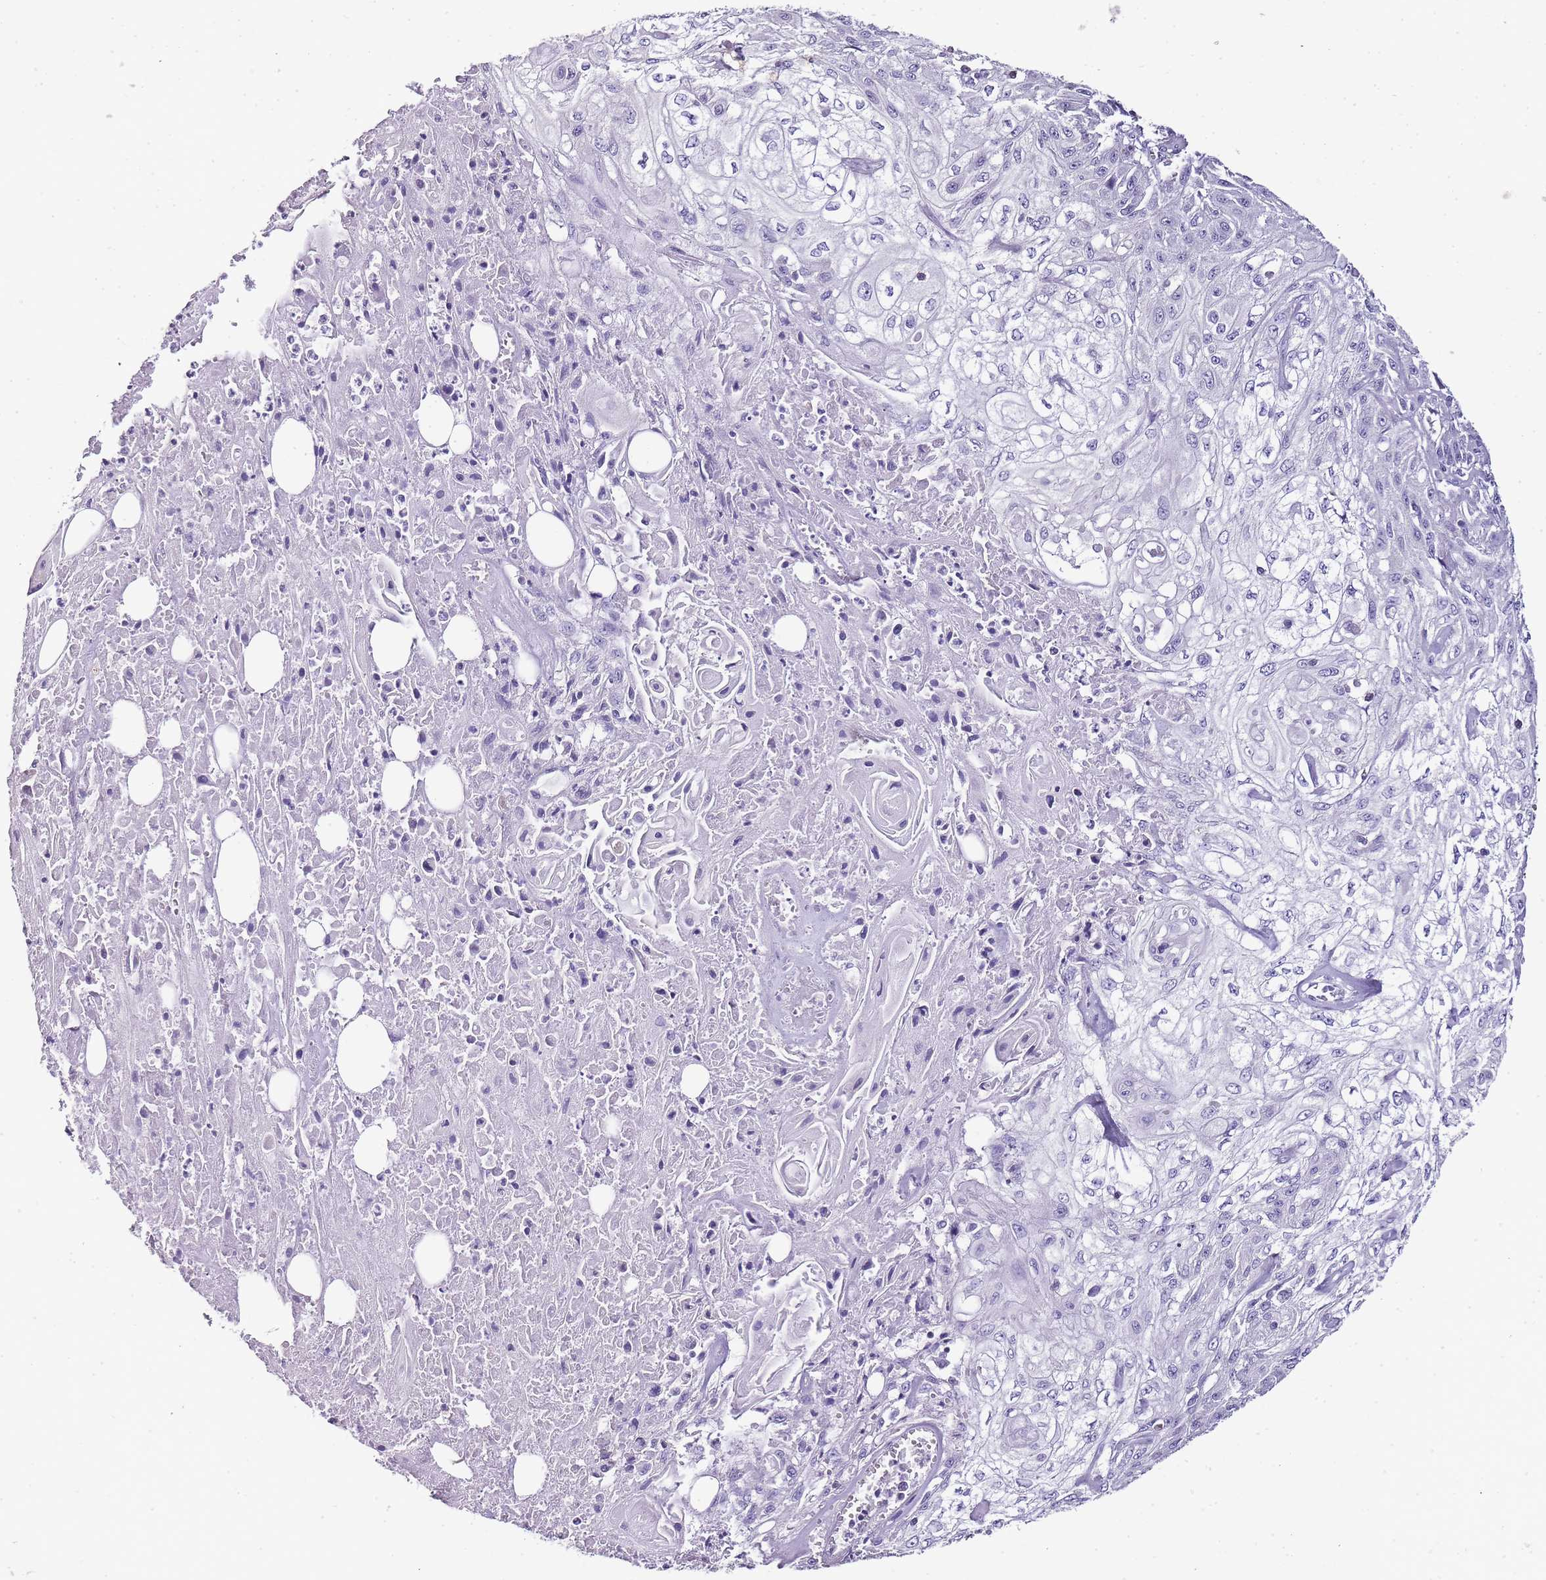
{"staining": {"intensity": "negative", "quantity": "none", "location": "none"}, "tissue": "skin cancer", "cell_type": "Tumor cells", "image_type": "cancer", "snomed": [{"axis": "morphology", "description": "Squamous cell carcinoma, NOS"}, {"axis": "morphology", "description": "Squamous cell carcinoma, metastatic, NOS"}, {"axis": "topography", "description": "Skin"}, {"axis": "topography", "description": "Lymph node"}], "caption": "A high-resolution image shows IHC staining of skin cancer, which exhibits no significant positivity in tumor cells.", "gene": "ZBP1", "patient": {"sex": "male", "age": 75}}